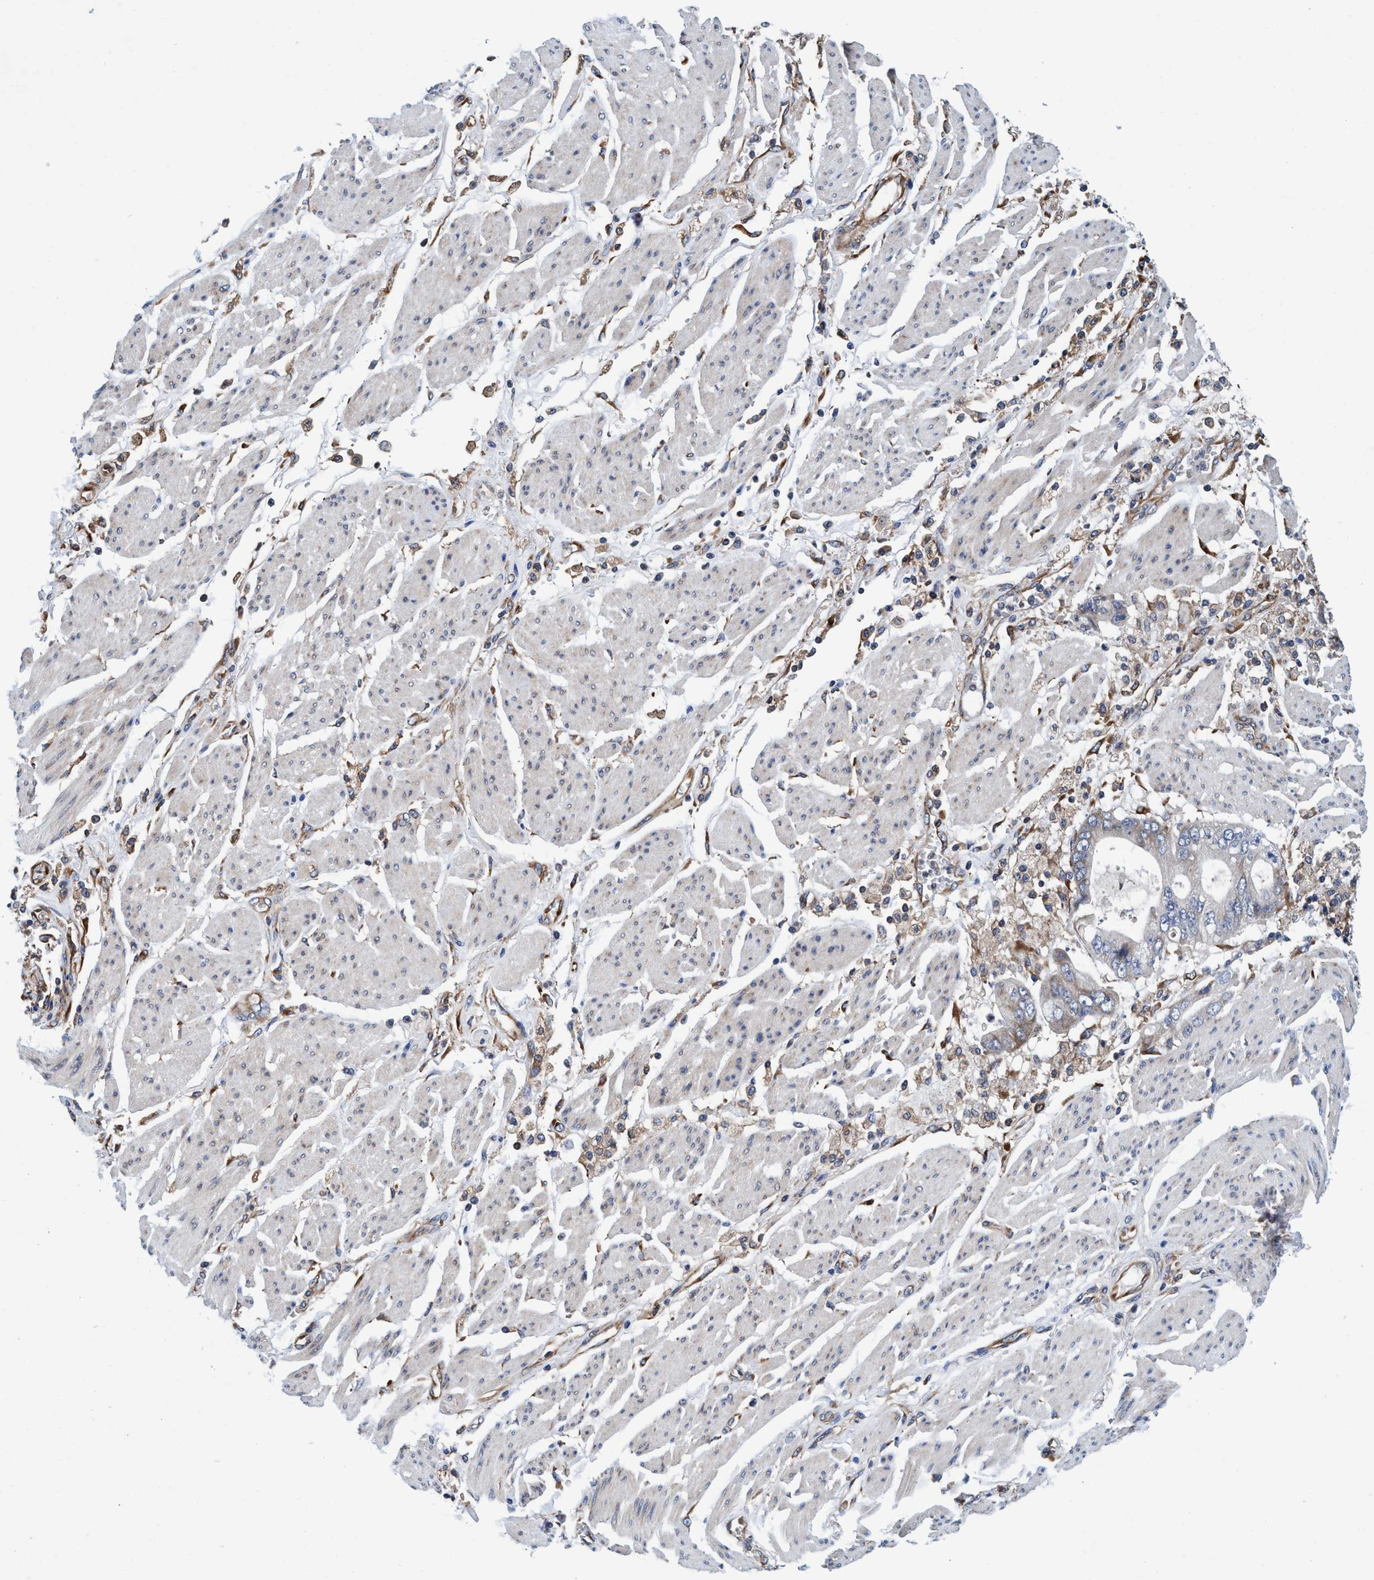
{"staining": {"intensity": "weak", "quantity": "<25%", "location": "cytoplasmic/membranous"}, "tissue": "stomach cancer", "cell_type": "Tumor cells", "image_type": "cancer", "snomed": [{"axis": "morphology", "description": "Normal tissue, NOS"}, {"axis": "morphology", "description": "Adenocarcinoma, NOS"}, {"axis": "topography", "description": "Stomach"}], "caption": "High power microscopy image of an immunohistochemistry (IHC) image of stomach cancer (adenocarcinoma), revealing no significant staining in tumor cells.", "gene": "ENDOG", "patient": {"sex": "male", "age": 62}}